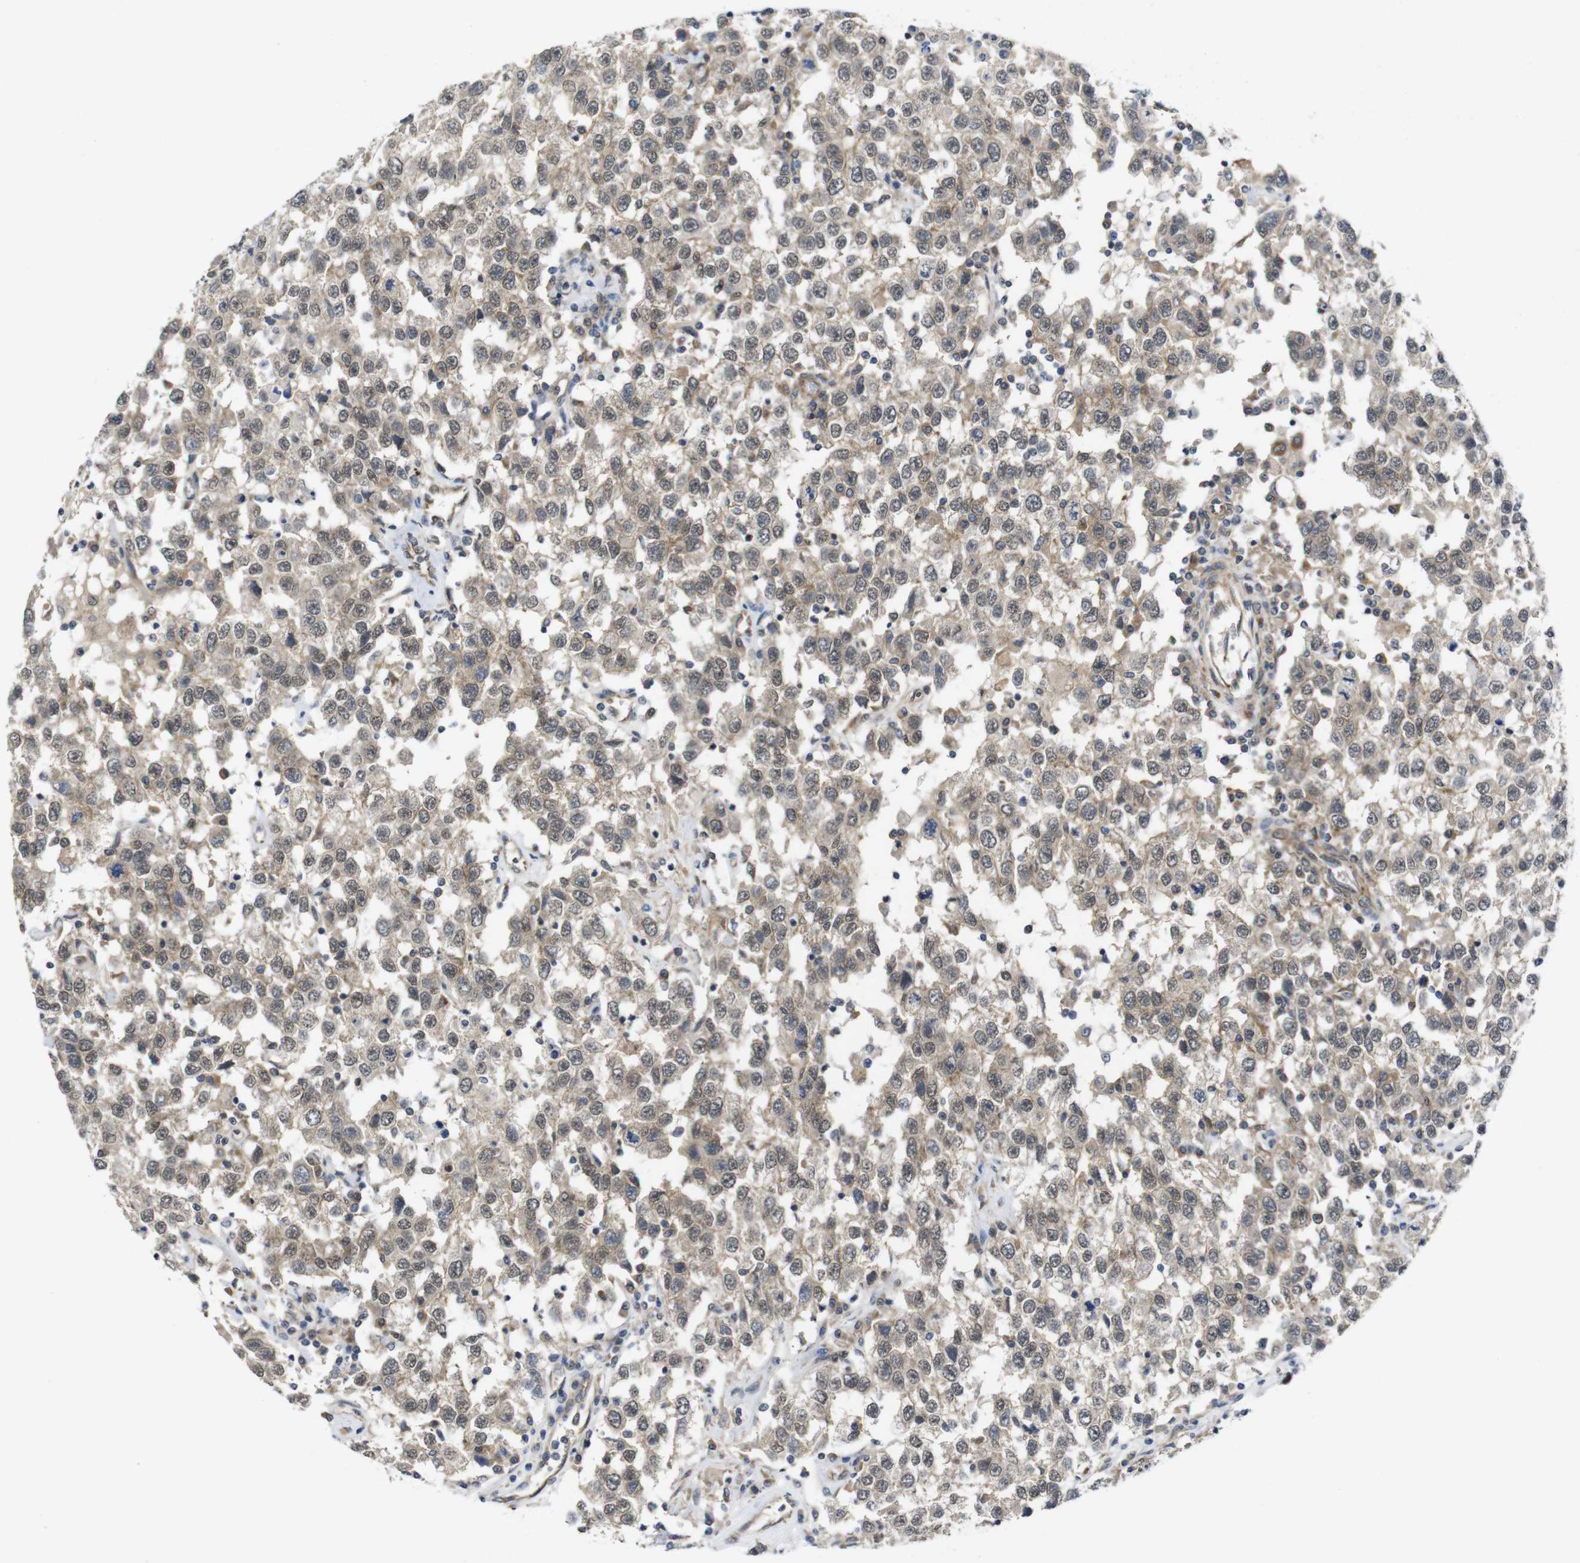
{"staining": {"intensity": "weak", "quantity": ">75%", "location": "cytoplasmic/membranous,nuclear"}, "tissue": "testis cancer", "cell_type": "Tumor cells", "image_type": "cancer", "snomed": [{"axis": "morphology", "description": "Seminoma, NOS"}, {"axis": "topography", "description": "Testis"}], "caption": "Immunohistochemistry histopathology image of human testis cancer stained for a protein (brown), which demonstrates low levels of weak cytoplasmic/membranous and nuclear expression in about >75% of tumor cells.", "gene": "ZDHHC5", "patient": {"sex": "male", "age": 41}}